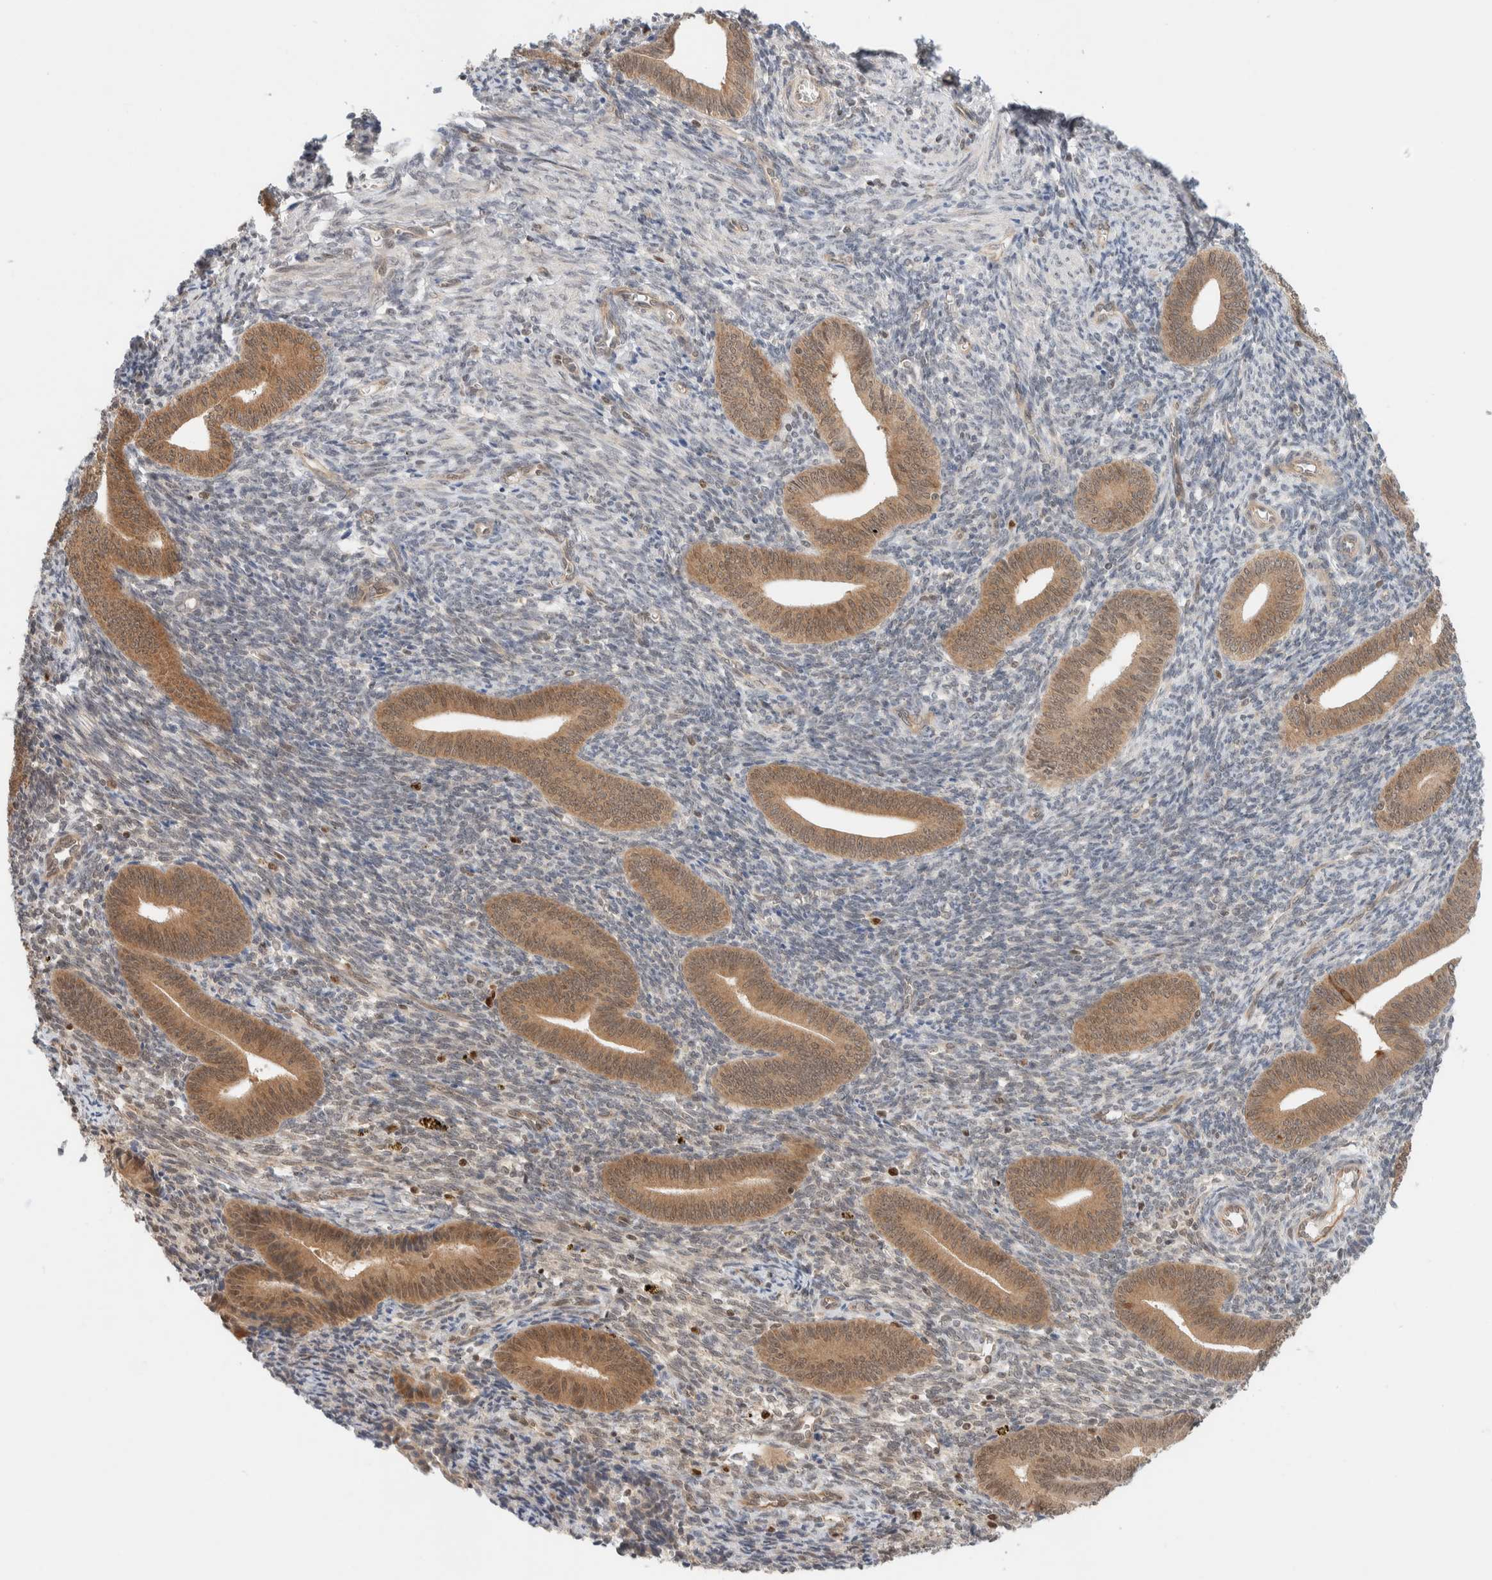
{"staining": {"intensity": "weak", "quantity": "<25%", "location": "nuclear"}, "tissue": "endometrium", "cell_type": "Cells in endometrial stroma", "image_type": "normal", "snomed": [{"axis": "morphology", "description": "Normal tissue, NOS"}, {"axis": "topography", "description": "Uterus"}, {"axis": "topography", "description": "Endometrium"}], "caption": "High power microscopy micrograph of an immunohistochemistry (IHC) histopathology image of unremarkable endometrium, revealing no significant positivity in cells in endometrial stroma. (Brightfield microscopy of DAB (3,3'-diaminobenzidine) immunohistochemistry at high magnification).", "gene": "C8orf76", "patient": {"sex": "female", "age": 33}}